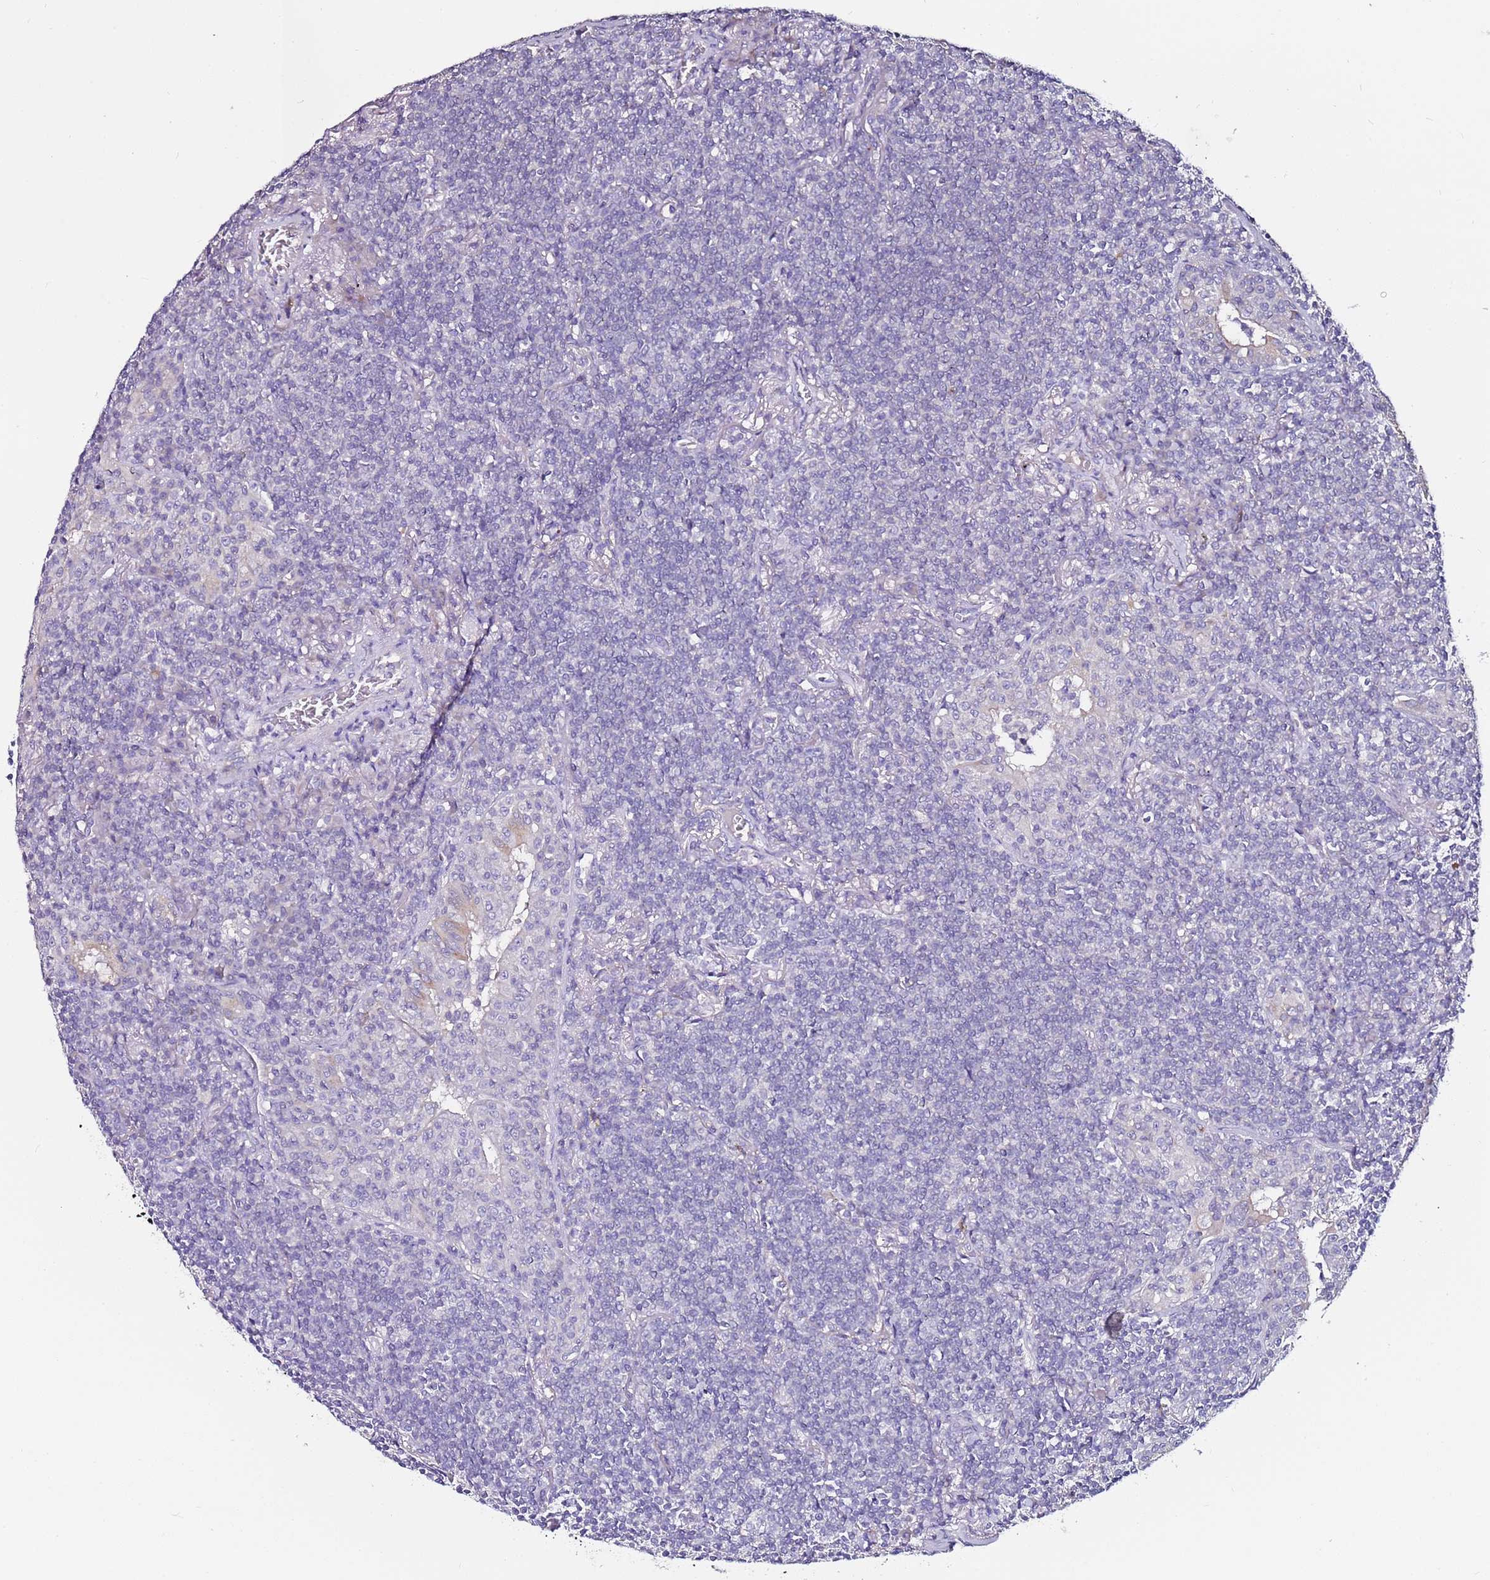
{"staining": {"intensity": "negative", "quantity": "none", "location": "none"}, "tissue": "lymphoma", "cell_type": "Tumor cells", "image_type": "cancer", "snomed": [{"axis": "morphology", "description": "Malignant lymphoma, non-Hodgkin's type, Low grade"}, {"axis": "topography", "description": "Lung"}], "caption": "Immunohistochemistry (IHC) of human lymphoma demonstrates no positivity in tumor cells. (Immunohistochemistry, brightfield microscopy, high magnification).", "gene": "SRRM5", "patient": {"sex": "female", "age": 71}}